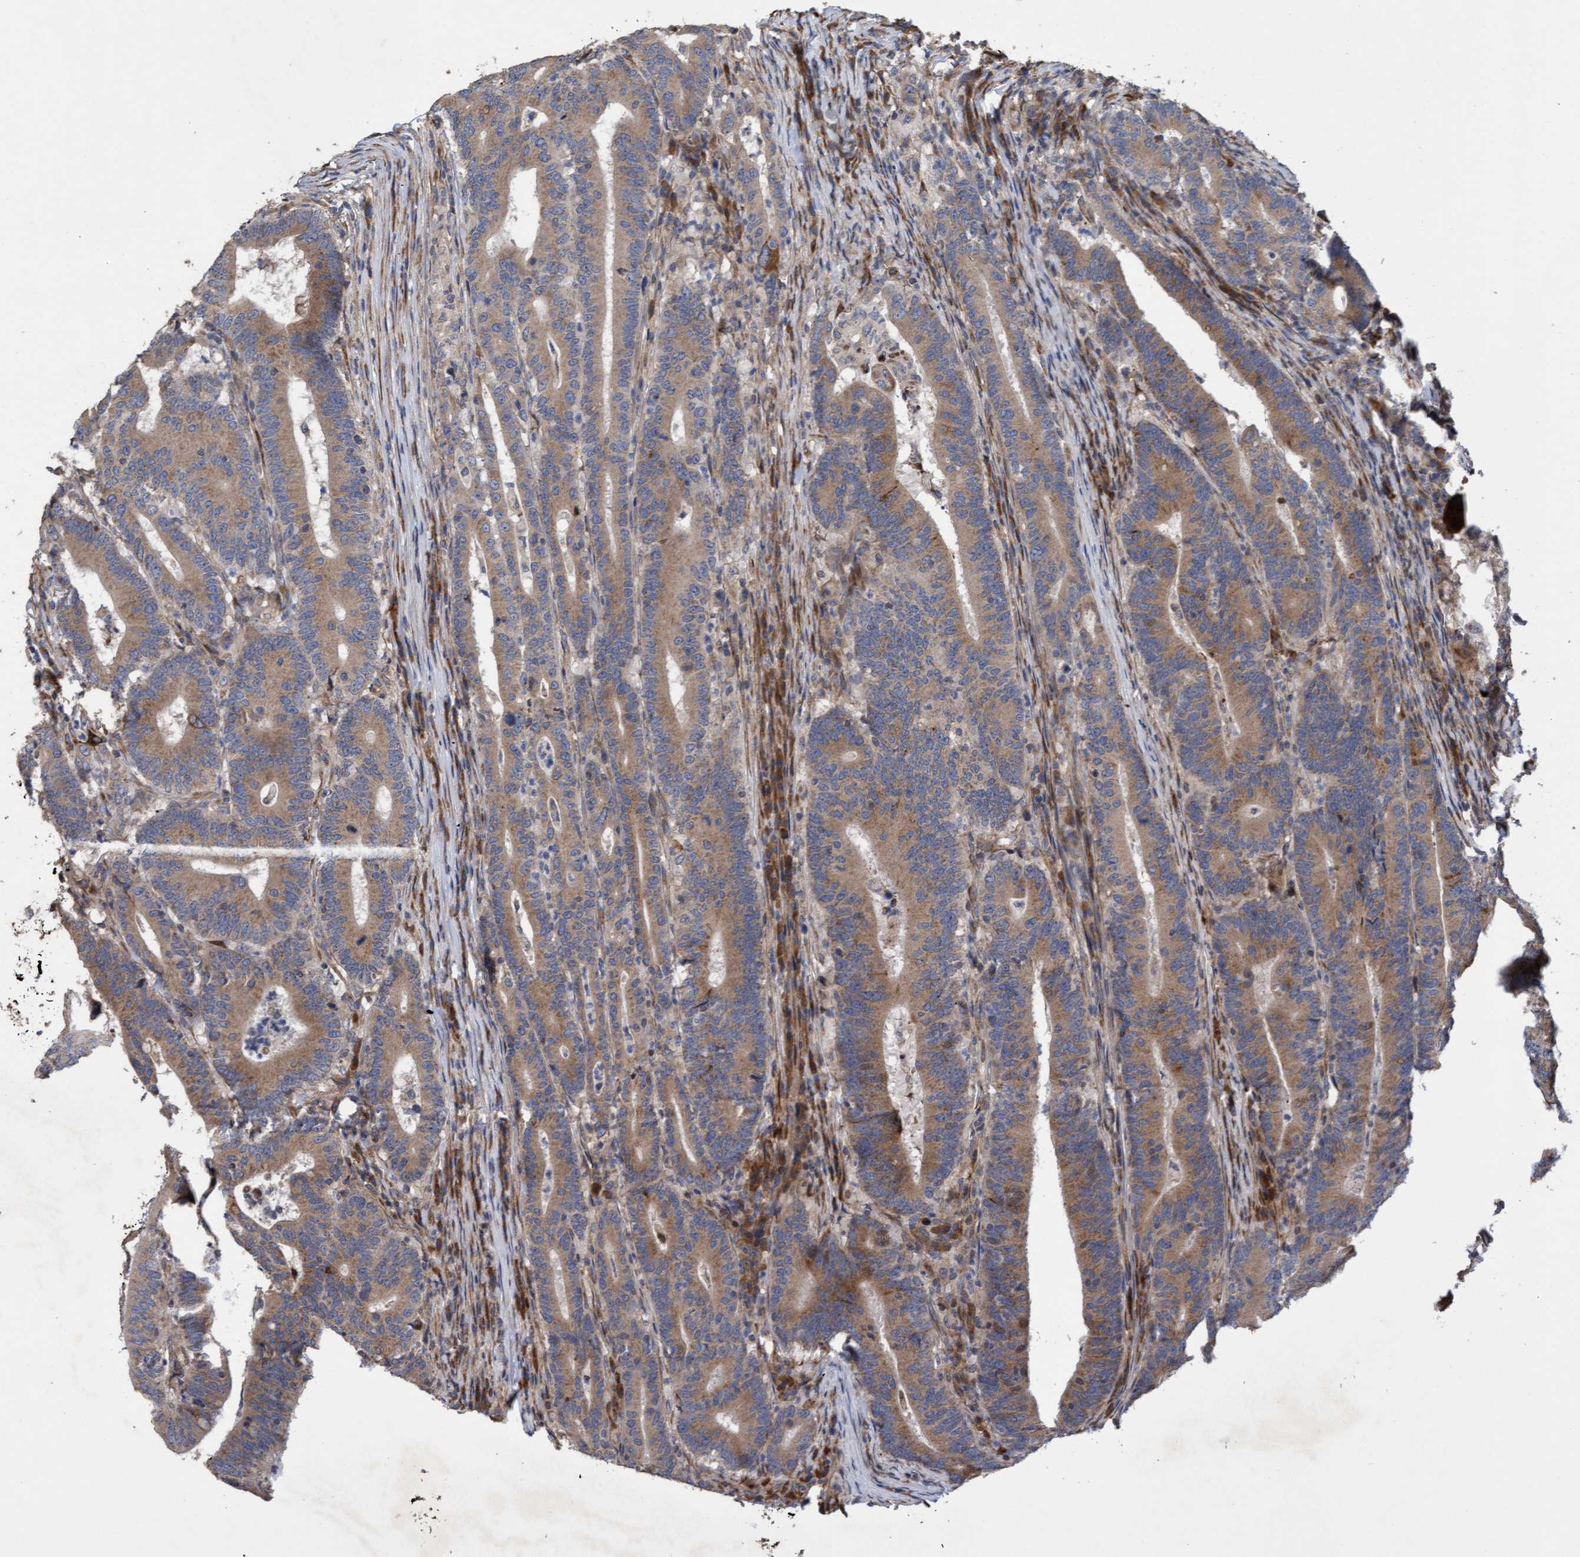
{"staining": {"intensity": "moderate", "quantity": ">75%", "location": "cytoplasmic/membranous"}, "tissue": "colorectal cancer", "cell_type": "Tumor cells", "image_type": "cancer", "snomed": [{"axis": "morphology", "description": "Adenocarcinoma, NOS"}, {"axis": "topography", "description": "Colon"}], "caption": "A high-resolution photomicrograph shows IHC staining of colorectal cancer (adenocarcinoma), which exhibits moderate cytoplasmic/membranous staining in about >75% of tumor cells.", "gene": "ELP5", "patient": {"sex": "female", "age": 66}}